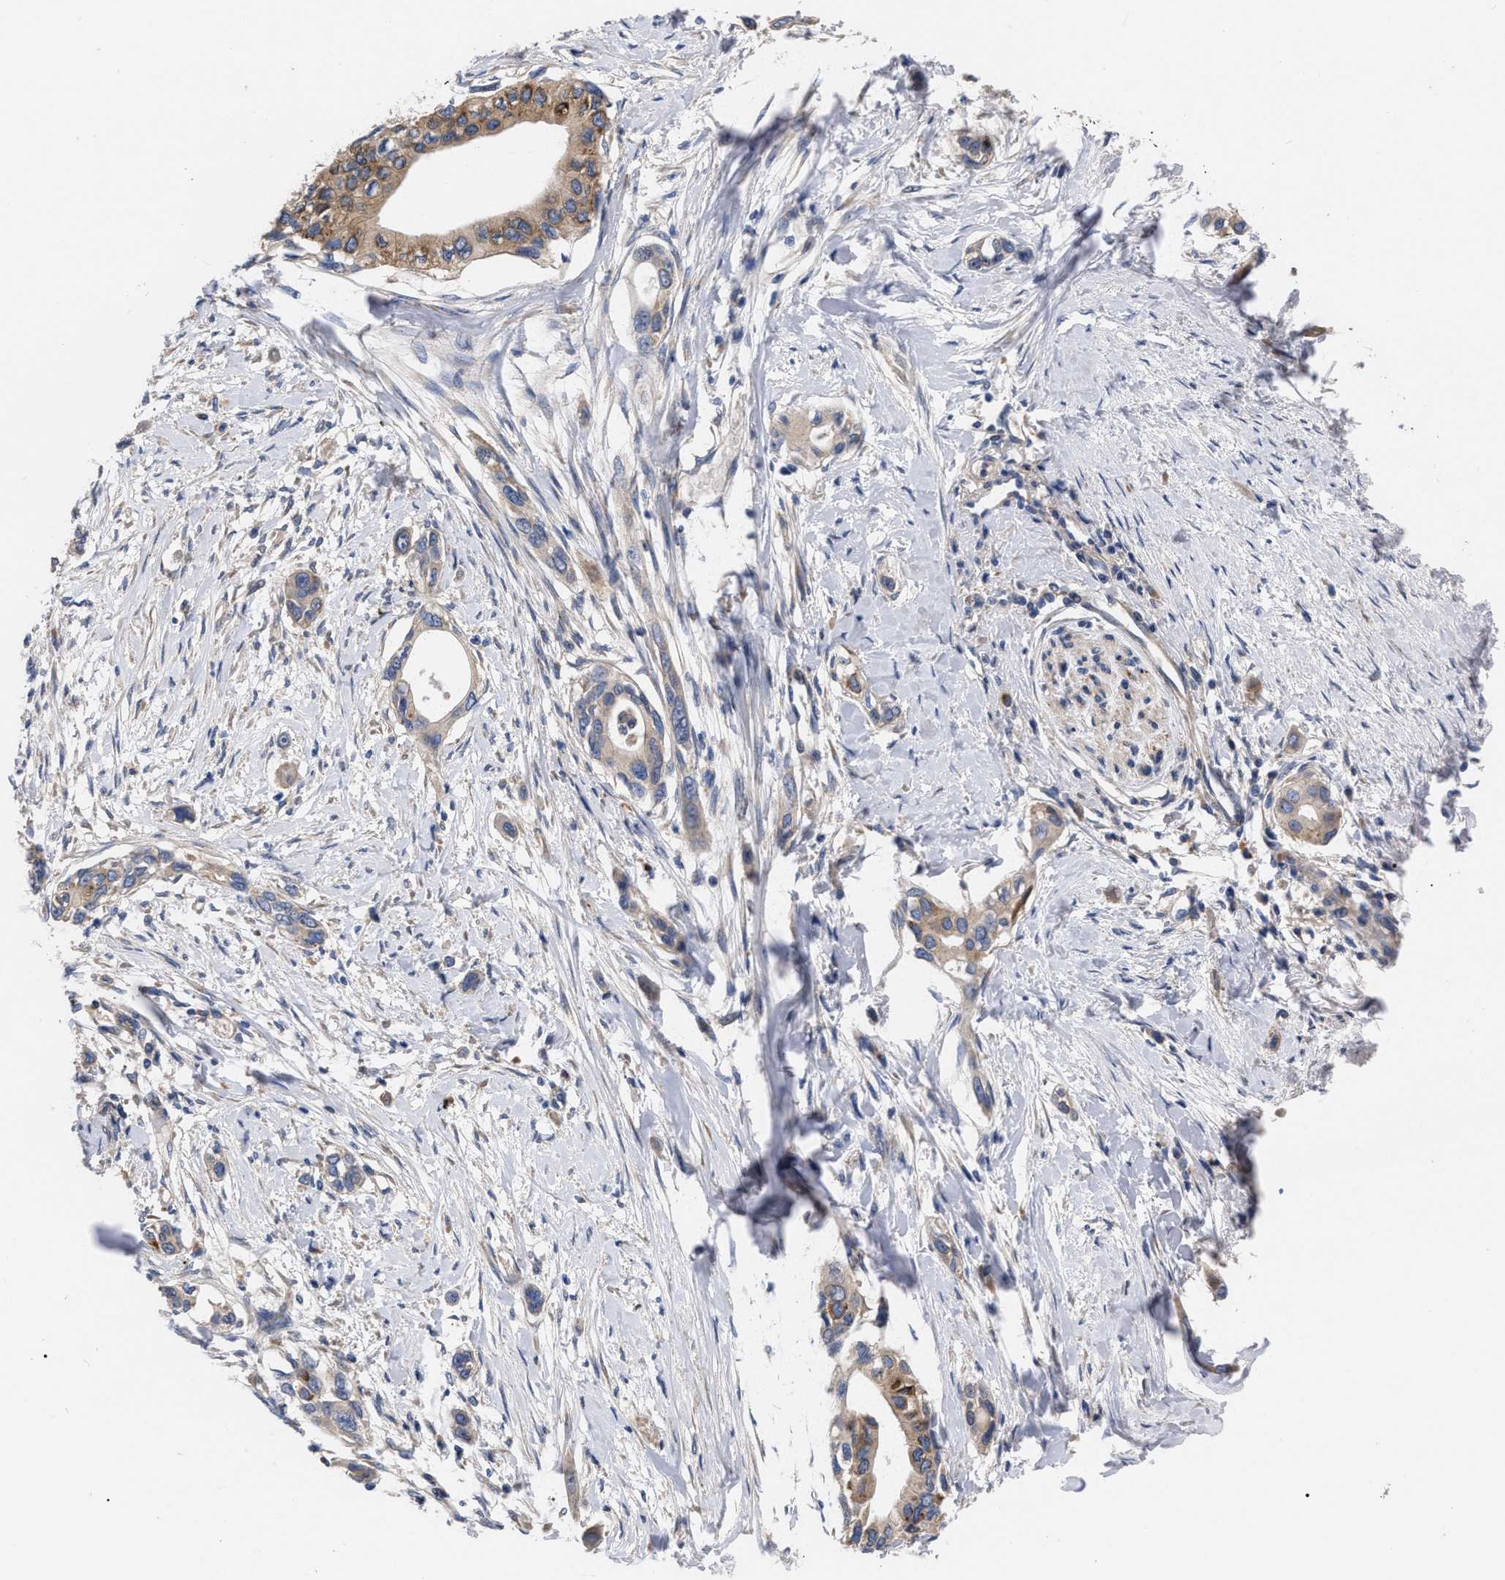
{"staining": {"intensity": "weak", "quantity": ">75%", "location": "cytoplasmic/membranous"}, "tissue": "pancreatic cancer", "cell_type": "Tumor cells", "image_type": "cancer", "snomed": [{"axis": "morphology", "description": "Adenocarcinoma, NOS"}, {"axis": "topography", "description": "Pancreas"}], "caption": "Human pancreatic cancer stained for a protein (brown) exhibits weak cytoplasmic/membranous positive positivity in approximately >75% of tumor cells.", "gene": "MLST8", "patient": {"sex": "female", "age": 60}}